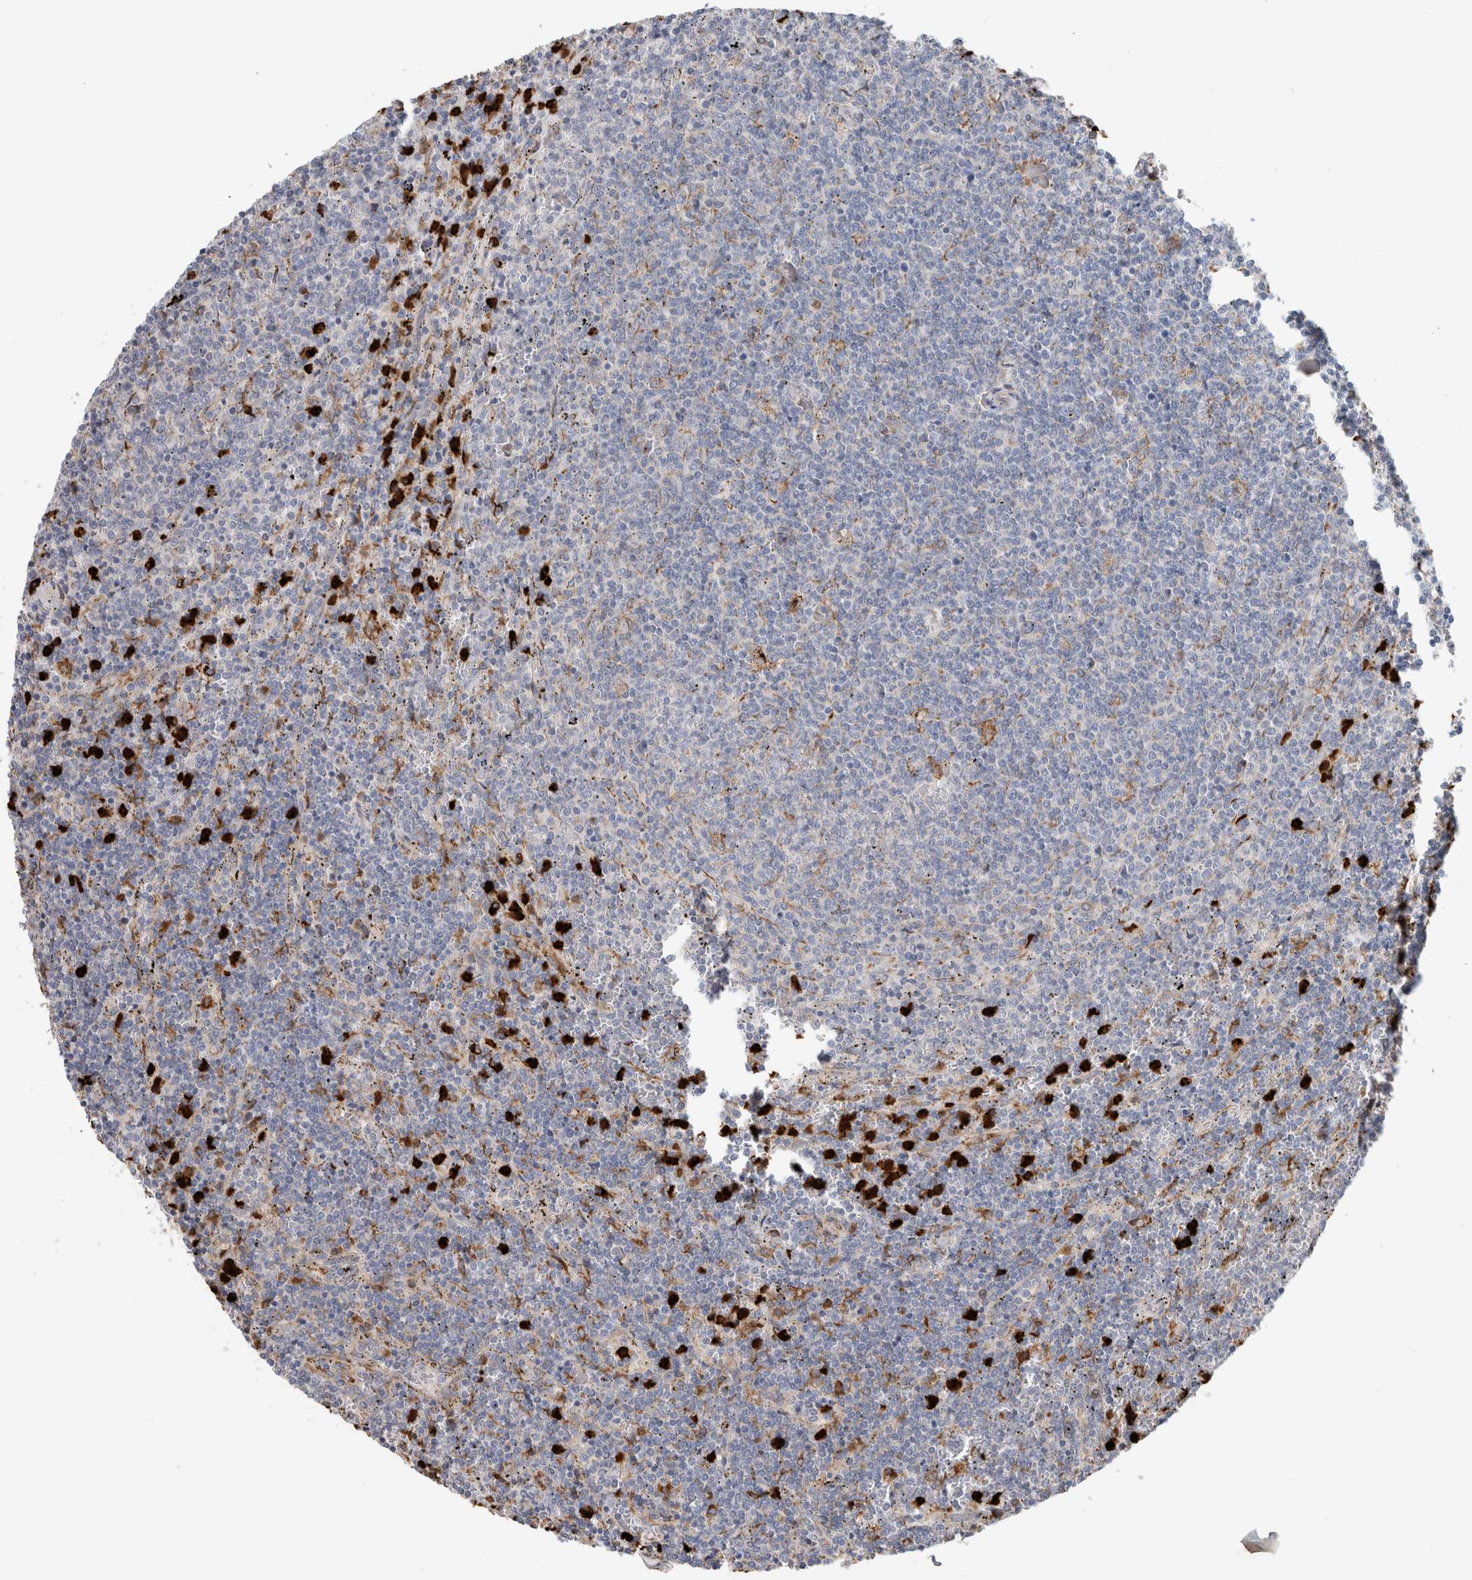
{"staining": {"intensity": "negative", "quantity": "none", "location": "none"}, "tissue": "lymphoma", "cell_type": "Tumor cells", "image_type": "cancer", "snomed": [{"axis": "morphology", "description": "Malignant lymphoma, non-Hodgkin's type, Low grade"}, {"axis": "topography", "description": "Spleen"}], "caption": "The photomicrograph shows no staining of tumor cells in lymphoma.", "gene": "P4HA1", "patient": {"sex": "female", "age": 50}}